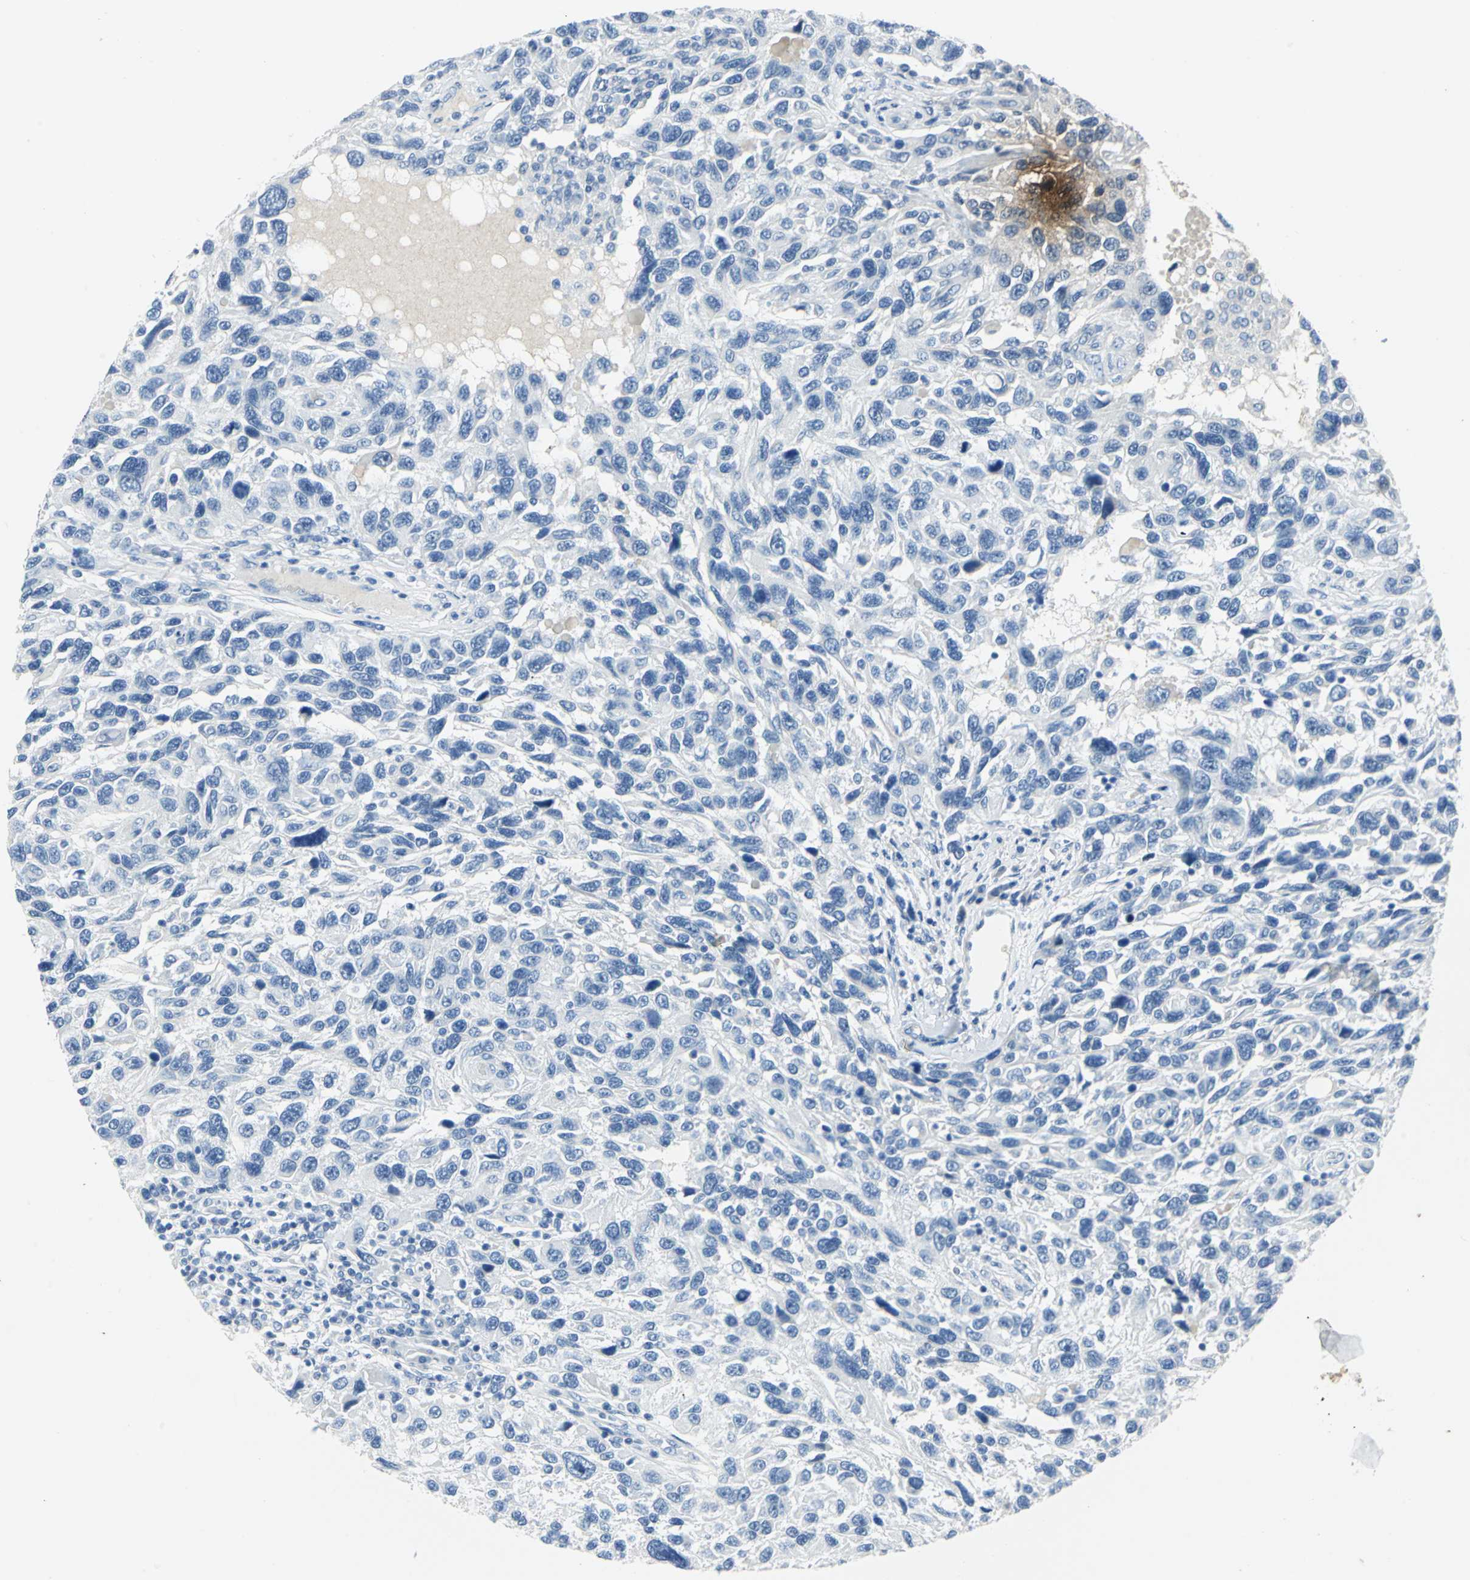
{"staining": {"intensity": "negative", "quantity": "none", "location": "none"}, "tissue": "melanoma", "cell_type": "Tumor cells", "image_type": "cancer", "snomed": [{"axis": "morphology", "description": "Malignant melanoma, NOS"}, {"axis": "topography", "description": "Skin"}], "caption": "High magnification brightfield microscopy of melanoma stained with DAB (brown) and counterstained with hematoxylin (blue): tumor cells show no significant expression.", "gene": "SFN", "patient": {"sex": "male", "age": 53}}